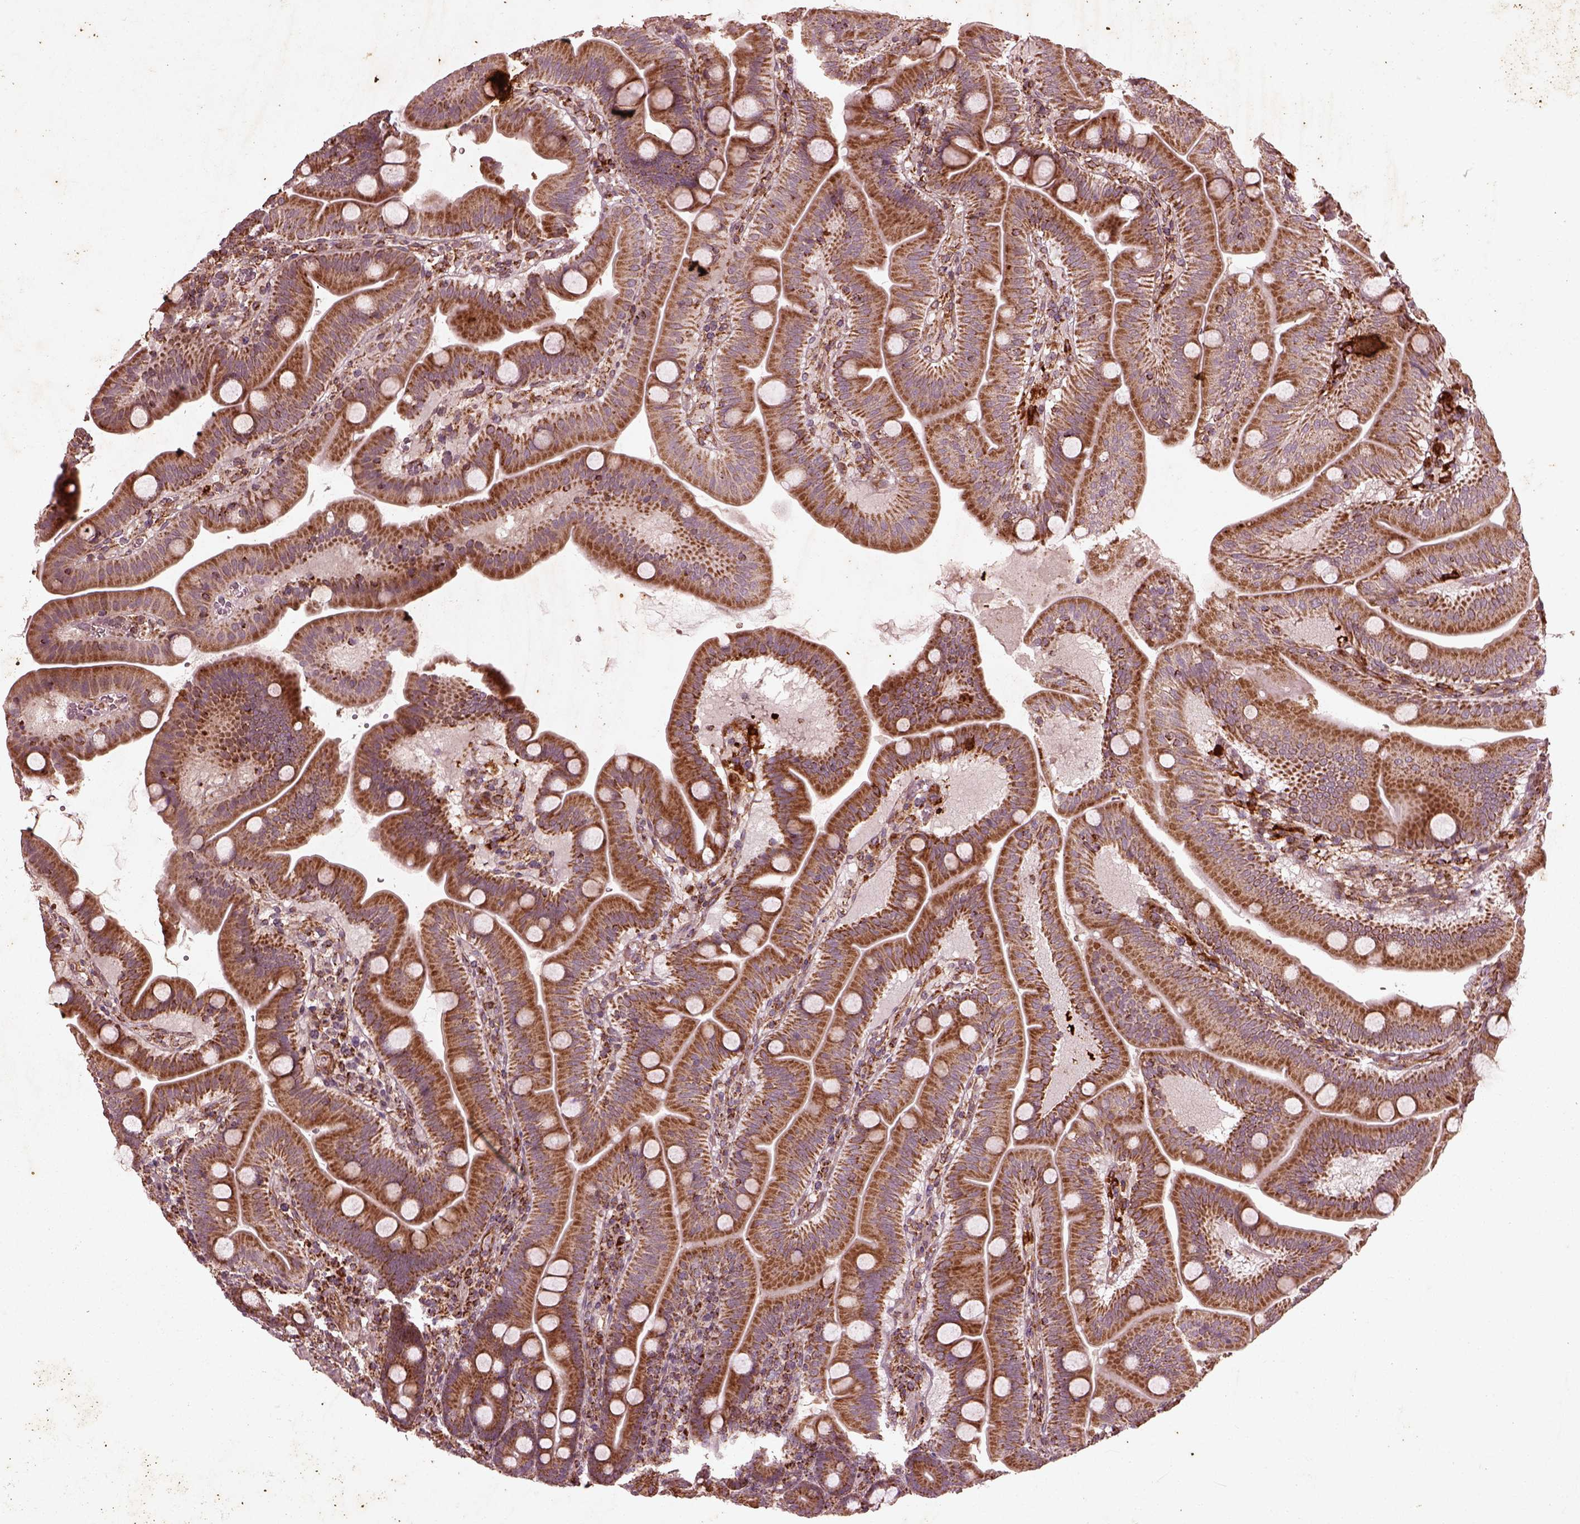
{"staining": {"intensity": "strong", "quantity": "25%-75%", "location": "cytoplasmic/membranous"}, "tissue": "duodenum", "cell_type": "Glandular cells", "image_type": "normal", "snomed": [{"axis": "morphology", "description": "Normal tissue, NOS"}, {"axis": "topography", "description": "Duodenum"}], "caption": "The histopathology image reveals immunohistochemical staining of benign duodenum. There is strong cytoplasmic/membranous staining is present in approximately 25%-75% of glandular cells. Ihc stains the protein in brown and the nuclei are stained blue.", "gene": "ENSG00000285130", "patient": {"sex": "male", "age": 59}}